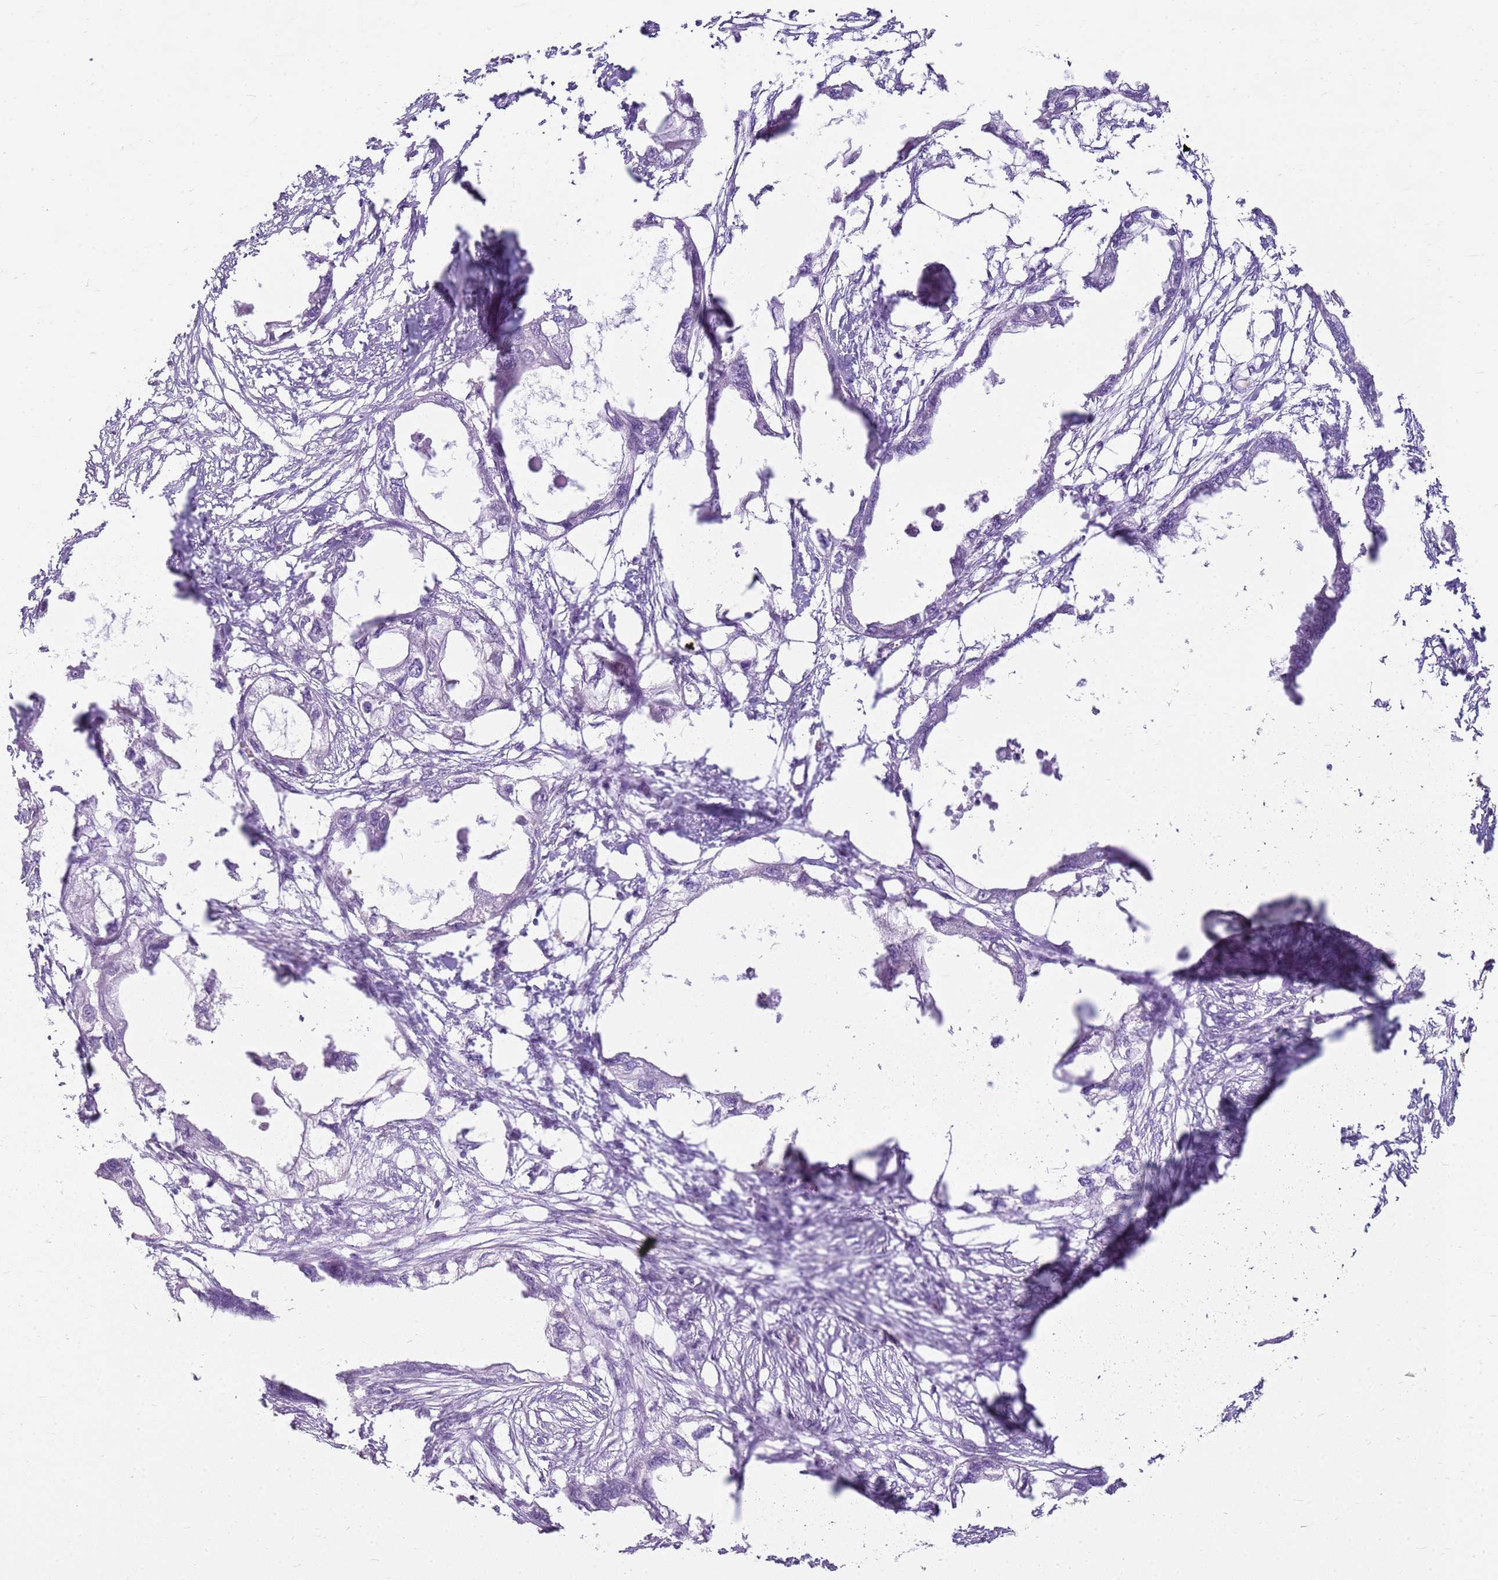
{"staining": {"intensity": "negative", "quantity": "none", "location": "none"}, "tissue": "endometrial cancer", "cell_type": "Tumor cells", "image_type": "cancer", "snomed": [{"axis": "morphology", "description": "Adenocarcinoma, NOS"}, {"axis": "morphology", "description": "Adenocarcinoma, metastatic, NOS"}, {"axis": "topography", "description": "Adipose tissue"}, {"axis": "topography", "description": "Endometrium"}], "caption": "This is a photomicrograph of IHC staining of metastatic adenocarcinoma (endometrial), which shows no expression in tumor cells. (DAB (3,3'-diaminobenzidine) immunohistochemistry with hematoxylin counter stain).", "gene": "SULT1E1", "patient": {"sex": "female", "age": 67}}